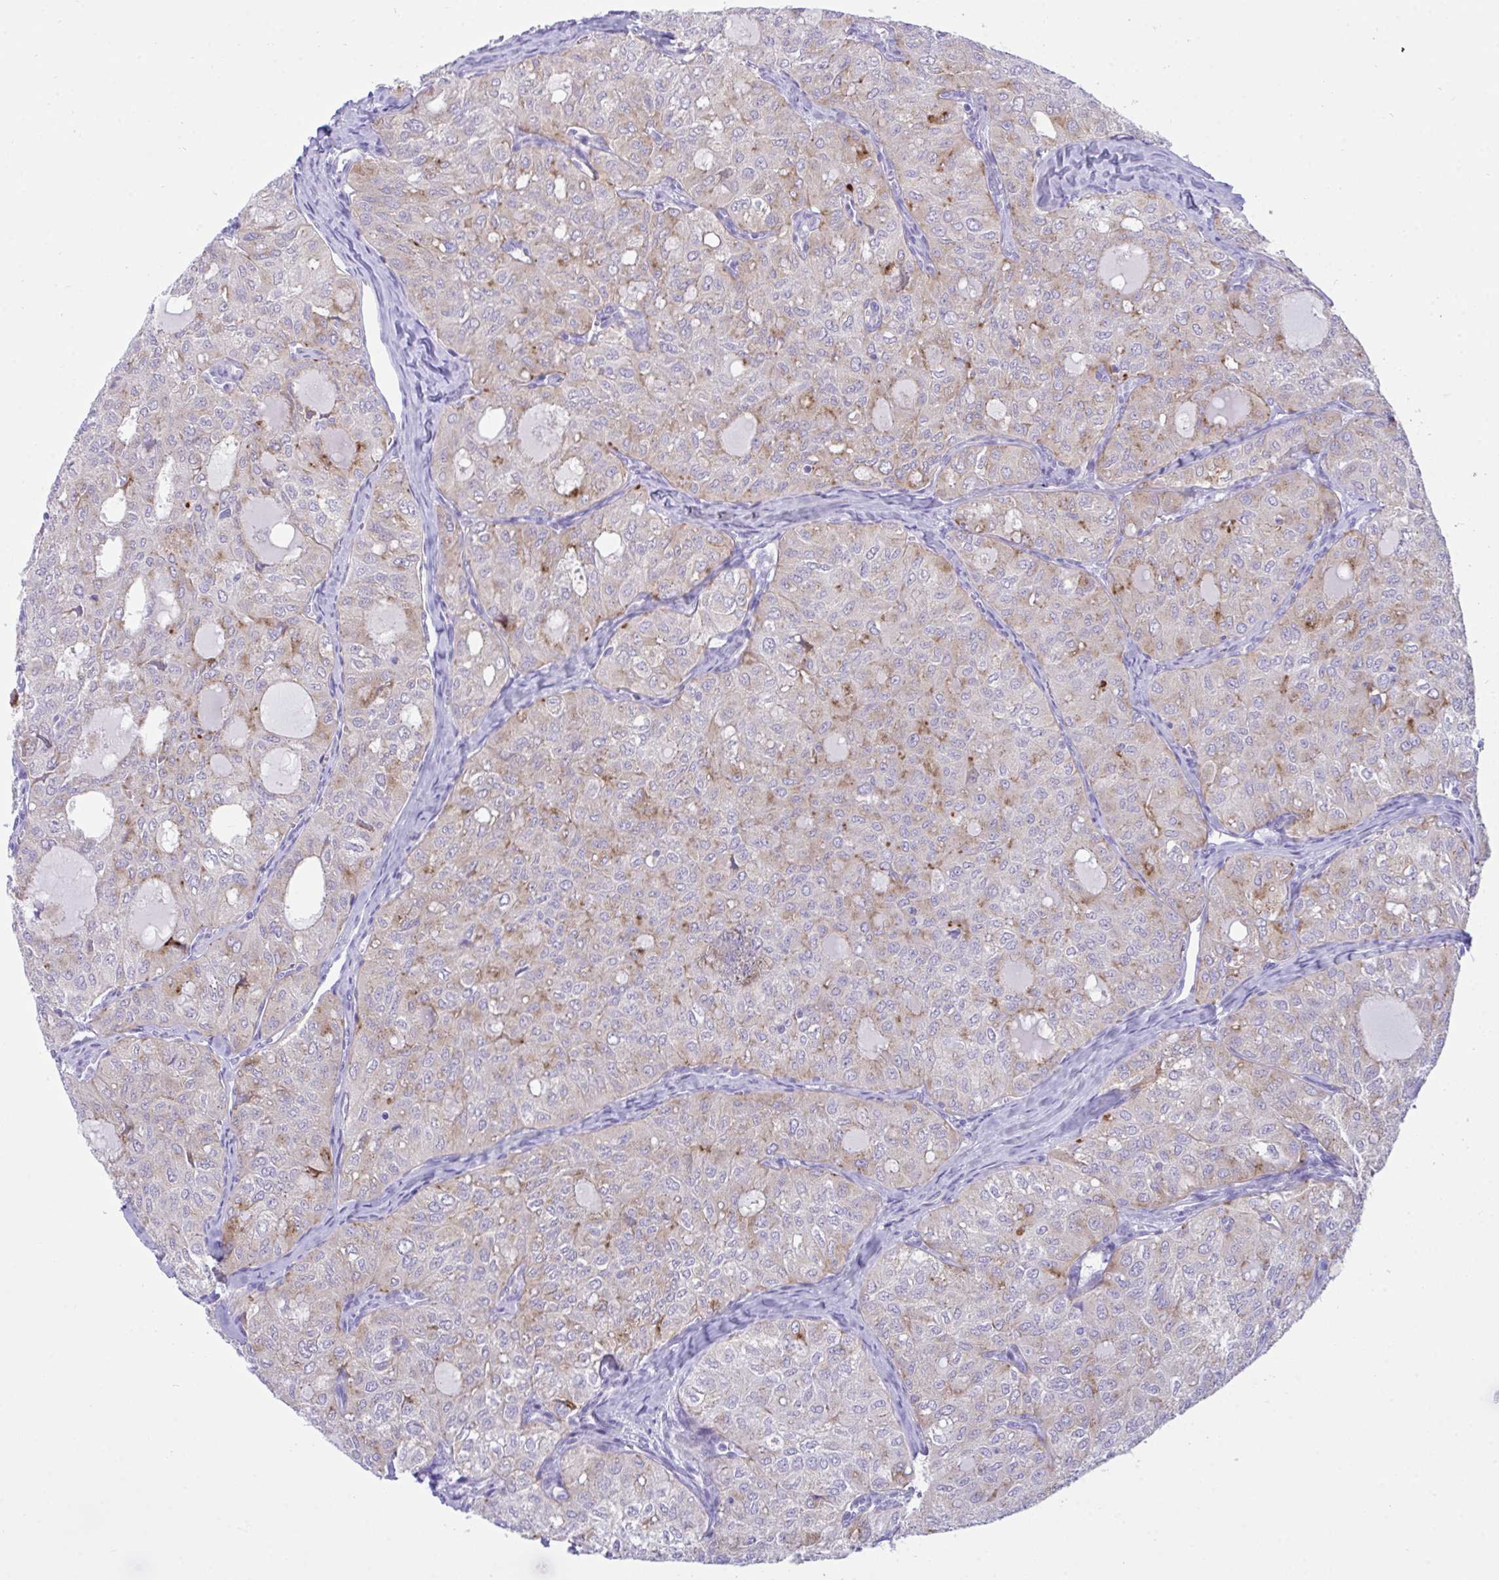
{"staining": {"intensity": "moderate", "quantity": "<25%", "location": "cytoplasmic/membranous"}, "tissue": "thyroid cancer", "cell_type": "Tumor cells", "image_type": "cancer", "snomed": [{"axis": "morphology", "description": "Follicular adenoma carcinoma, NOS"}, {"axis": "topography", "description": "Thyroid gland"}], "caption": "Human thyroid follicular adenoma carcinoma stained with a brown dye displays moderate cytoplasmic/membranous positive positivity in approximately <25% of tumor cells.", "gene": "TMEM106B", "patient": {"sex": "male", "age": 75}}